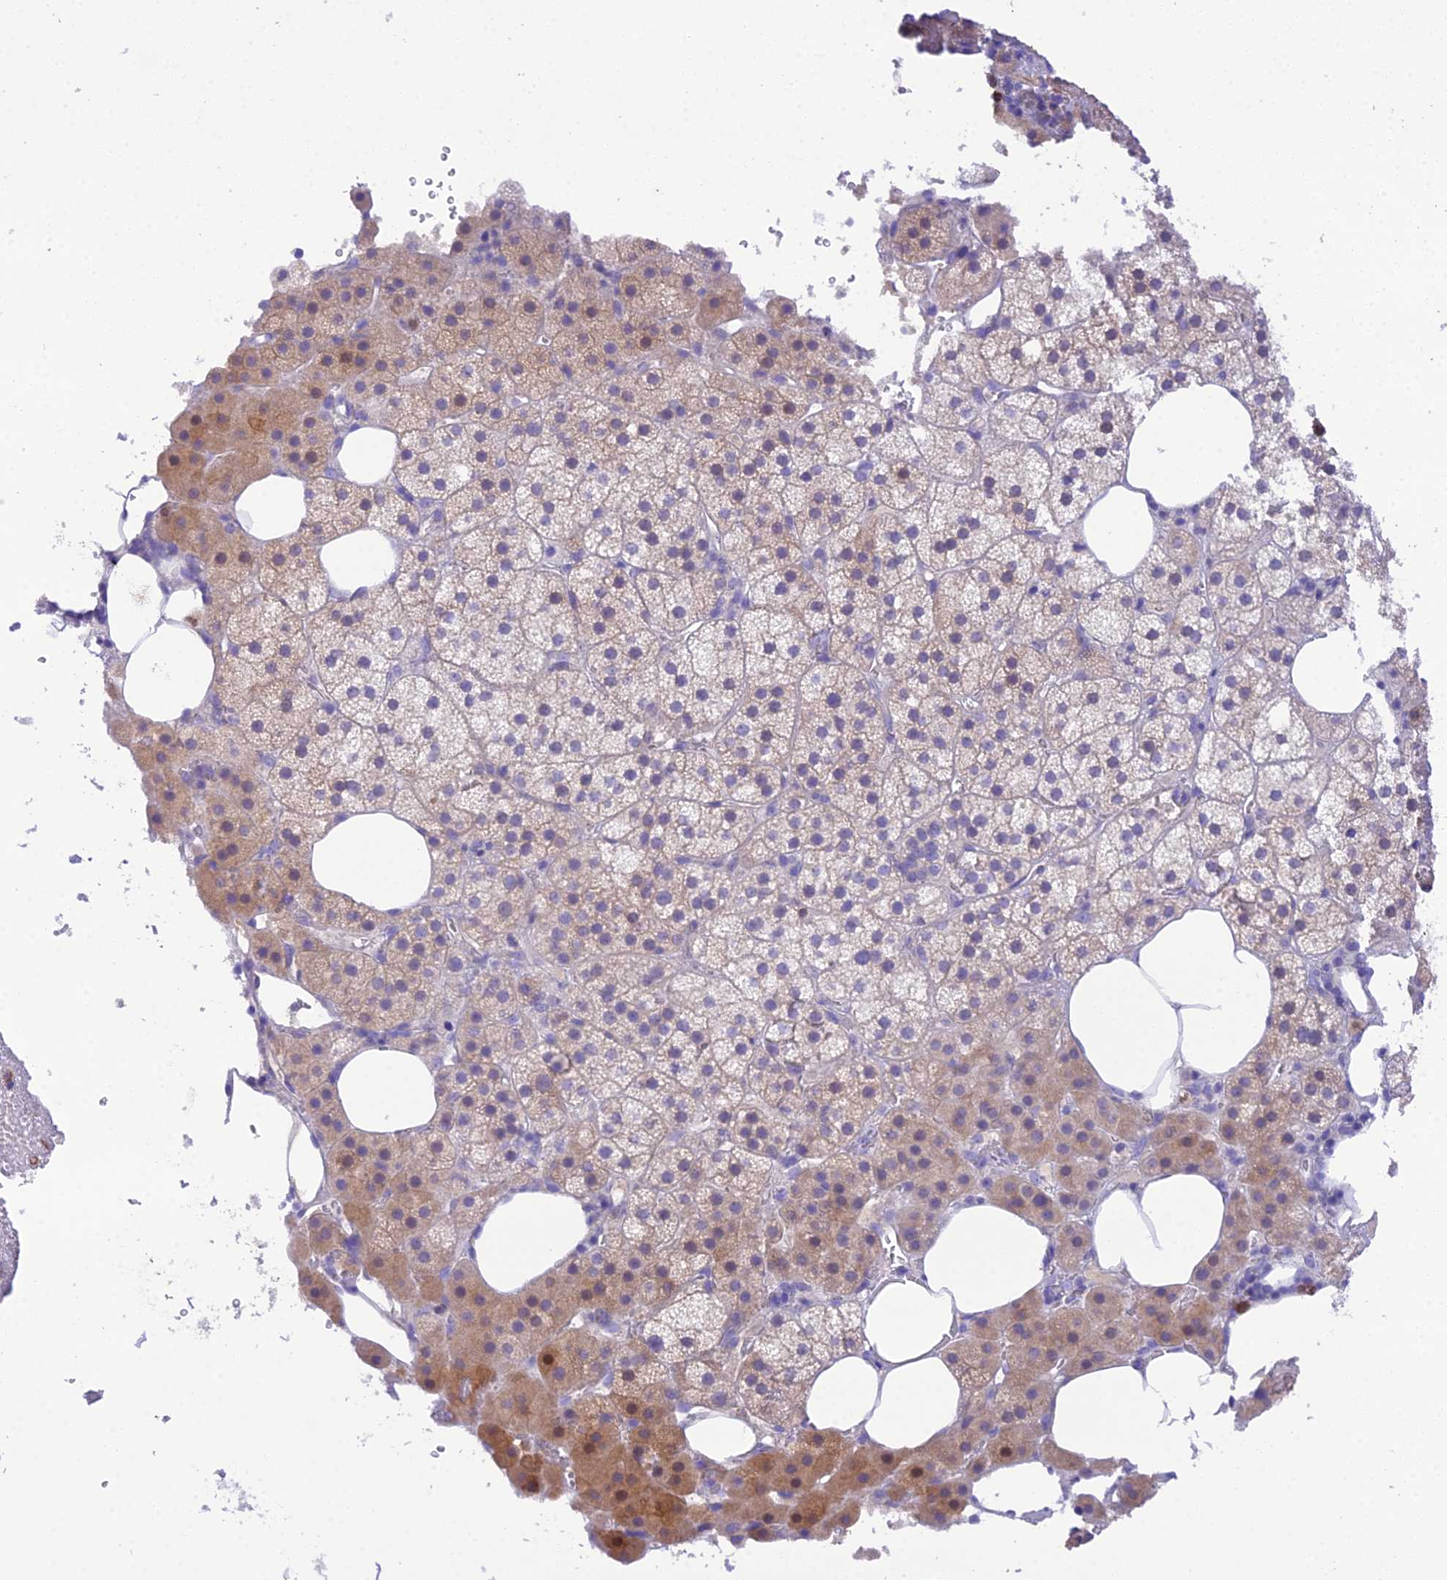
{"staining": {"intensity": "moderate", "quantity": "<25%", "location": "cytoplasmic/membranous"}, "tissue": "adrenal gland", "cell_type": "Glandular cells", "image_type": "normal", "snomed": [{"axis": "morphology", "description": "Normal tissue, NOS"}, {"axis": "topography", "description": "Adrenal gland"}], "caption": "Immunohistochemistry (IHC) image of normal adrenal gland stained for a protein (brown), which displays low levels of moderate cytoplasmic/membranous staining in approximately <25% of glandular cells.", "gene": "KIAA0408", "patient": {"sex": "female", "age": 59}}